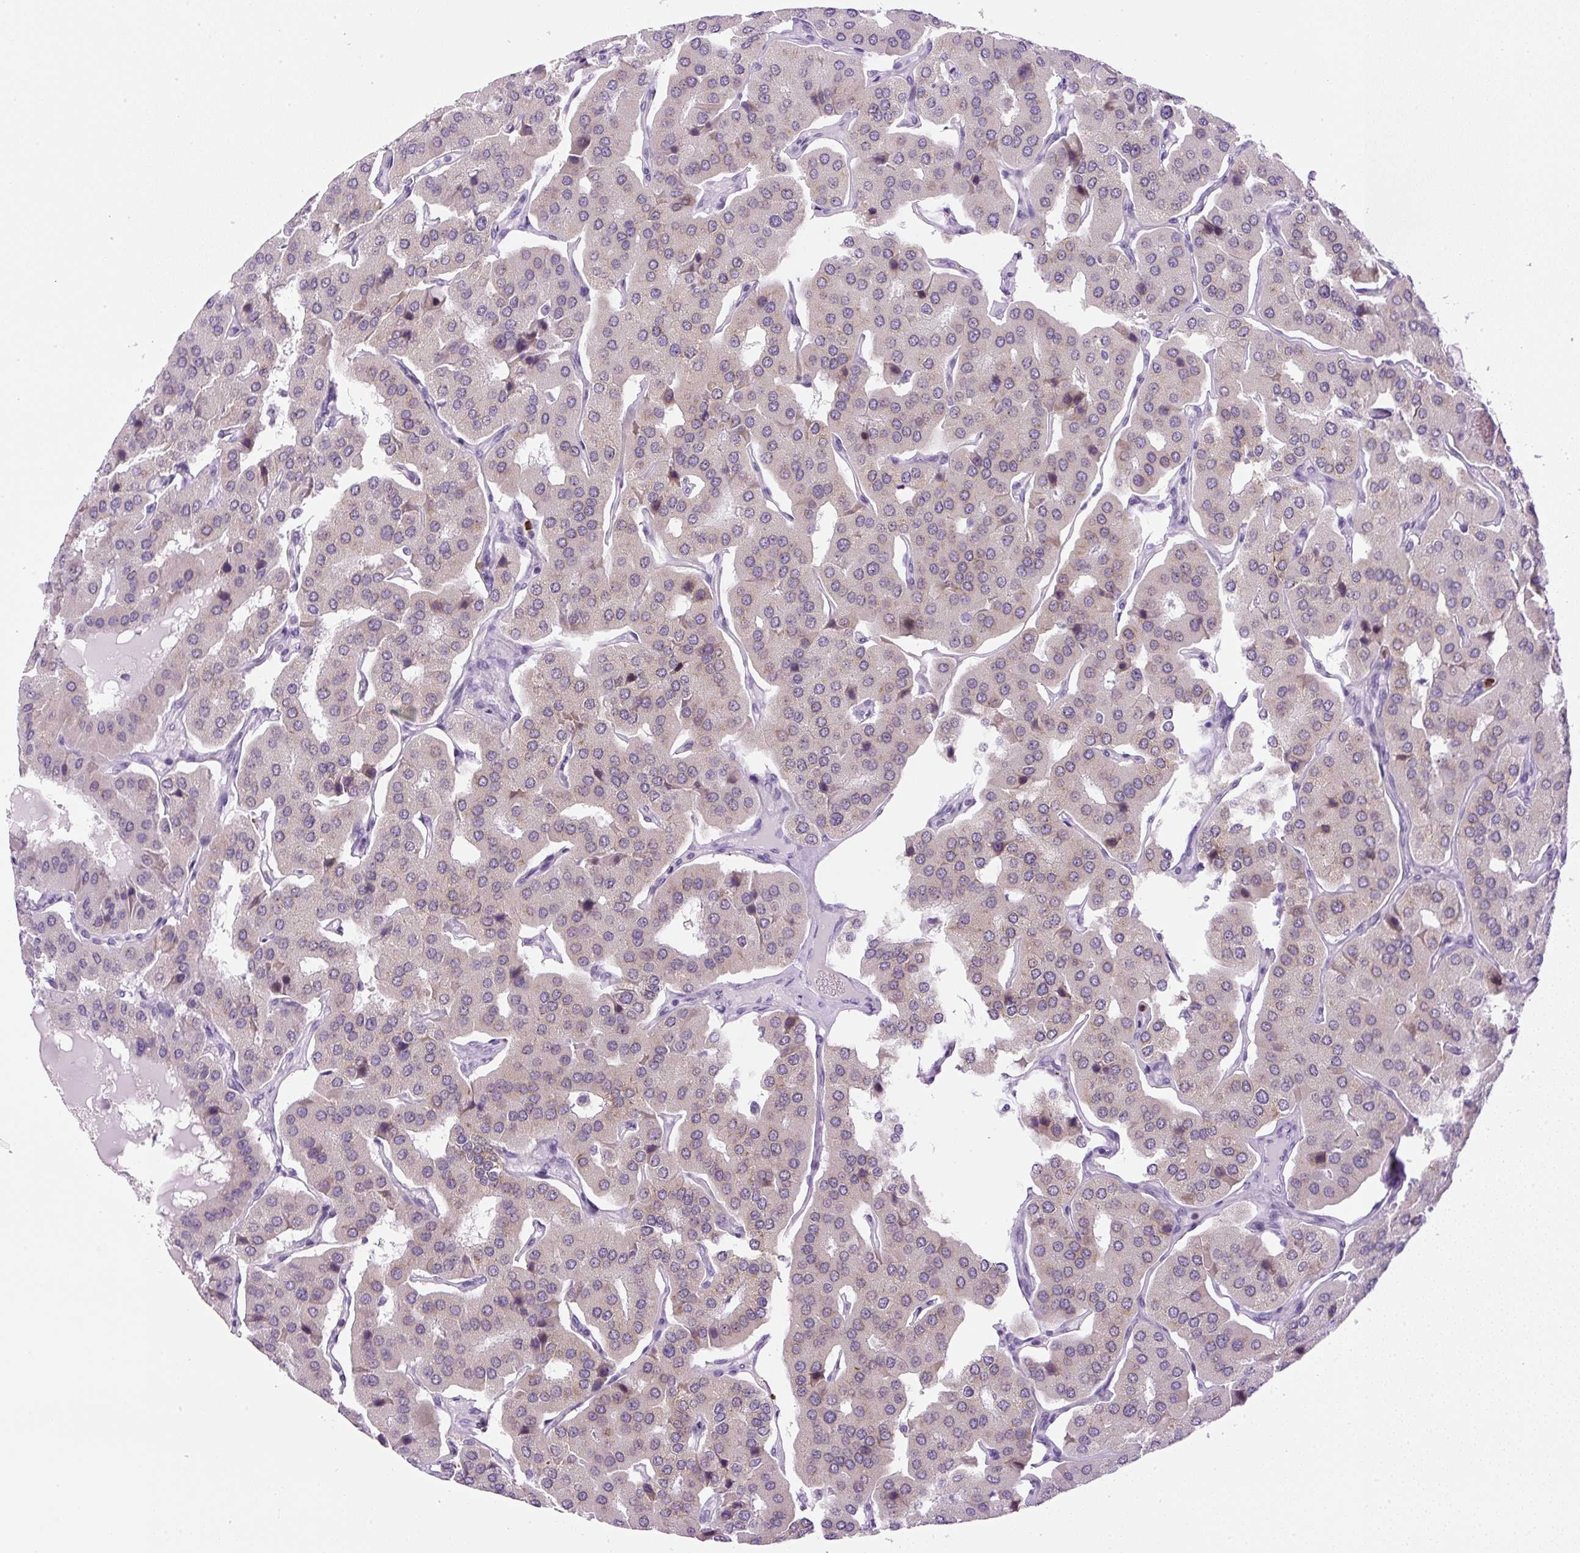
{"staining": {"intensity": "weak", "quantity": "<25%", "location": "cytoplasmic/membranous"}, "tissue": "parathyroid gland", "cell_type": "Glandular cells", "image_type": "normal", "snomed": [{"axis": "morphology", "description": "Normal tissue, NOS"}, {"axis": "morphology", "description": "Adenoma, NOS"}, {"axis": "topography", "description": "Parathyroid gland"}], "caption": "Immunohistochemistry (IHC) micrograph of benign human parathyroid gland stained for a protein (brown), which demonstrates no staining in glandular cells. The staining was performed using DAB (3,3'-diaminobenzidine) to visualize the protein expression in brown, while the nuclei were stained in blue with hematoxylin (Magnification: 20x).", "gene": "RHBDD2", "patient": {"sex": "female", "age": 86}}